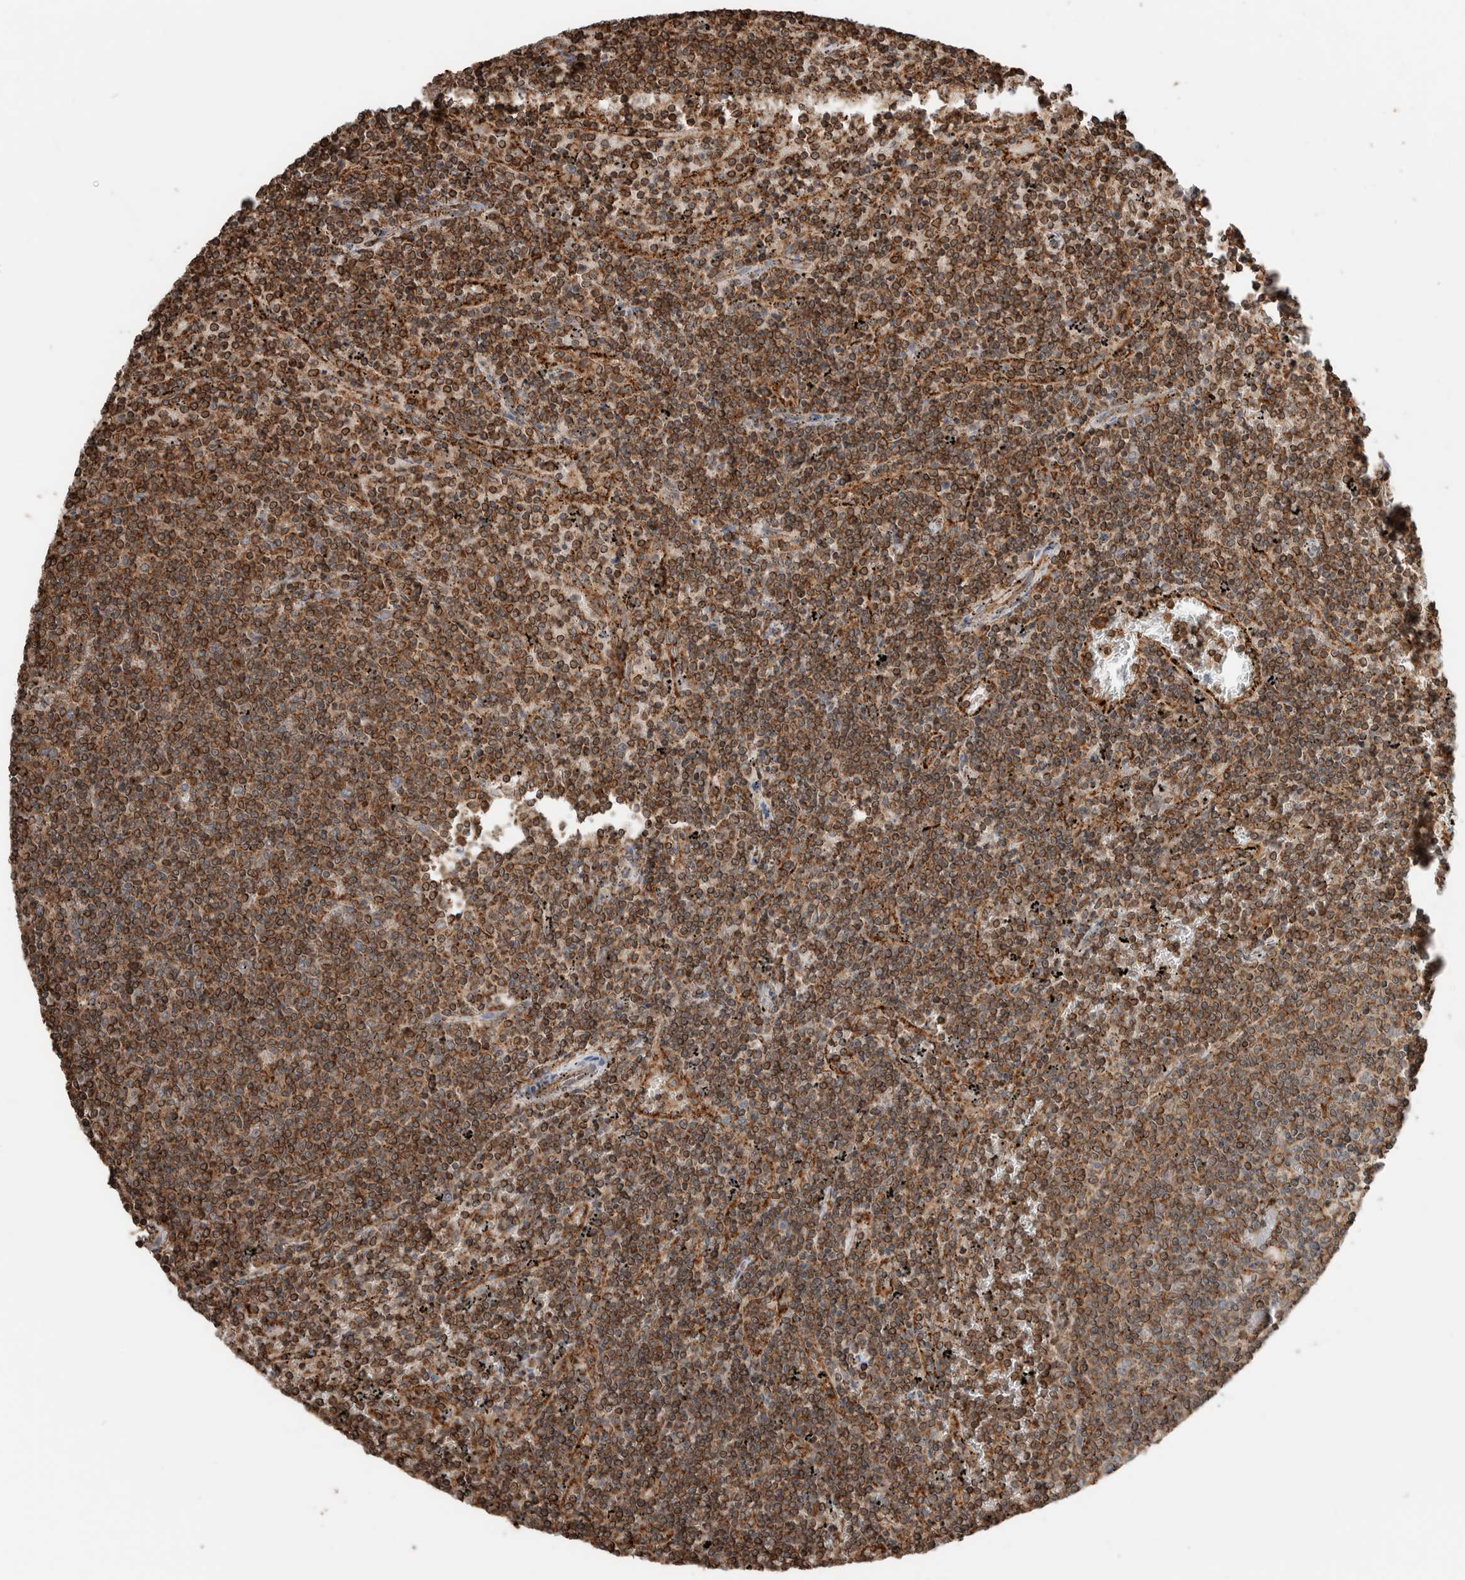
{"staining": {"intensity": "moderate", "quantity": ">75%", "location": "cytoplasmic/membranous"}, "tissue": "lymphoma", "cell_type": "Tumor cells", "image_type": "cancer", "snomed": [{"axis": "morphology", "description": "Malignant lymphoma, non-Hodgkin's type, Low grade"}, {"axis": "topography", "description": "Spleen"}], "caption": "This photomicrograph exhibits lymphoma stained with IHC to label a protein in brown. The cytoplasmic/membranous of tumor cells show moderate positivity for the protein. Nuclei are counter-stained blue.", "gene": "ERAP2", "patient": {"sex": "female", "age": 50}}